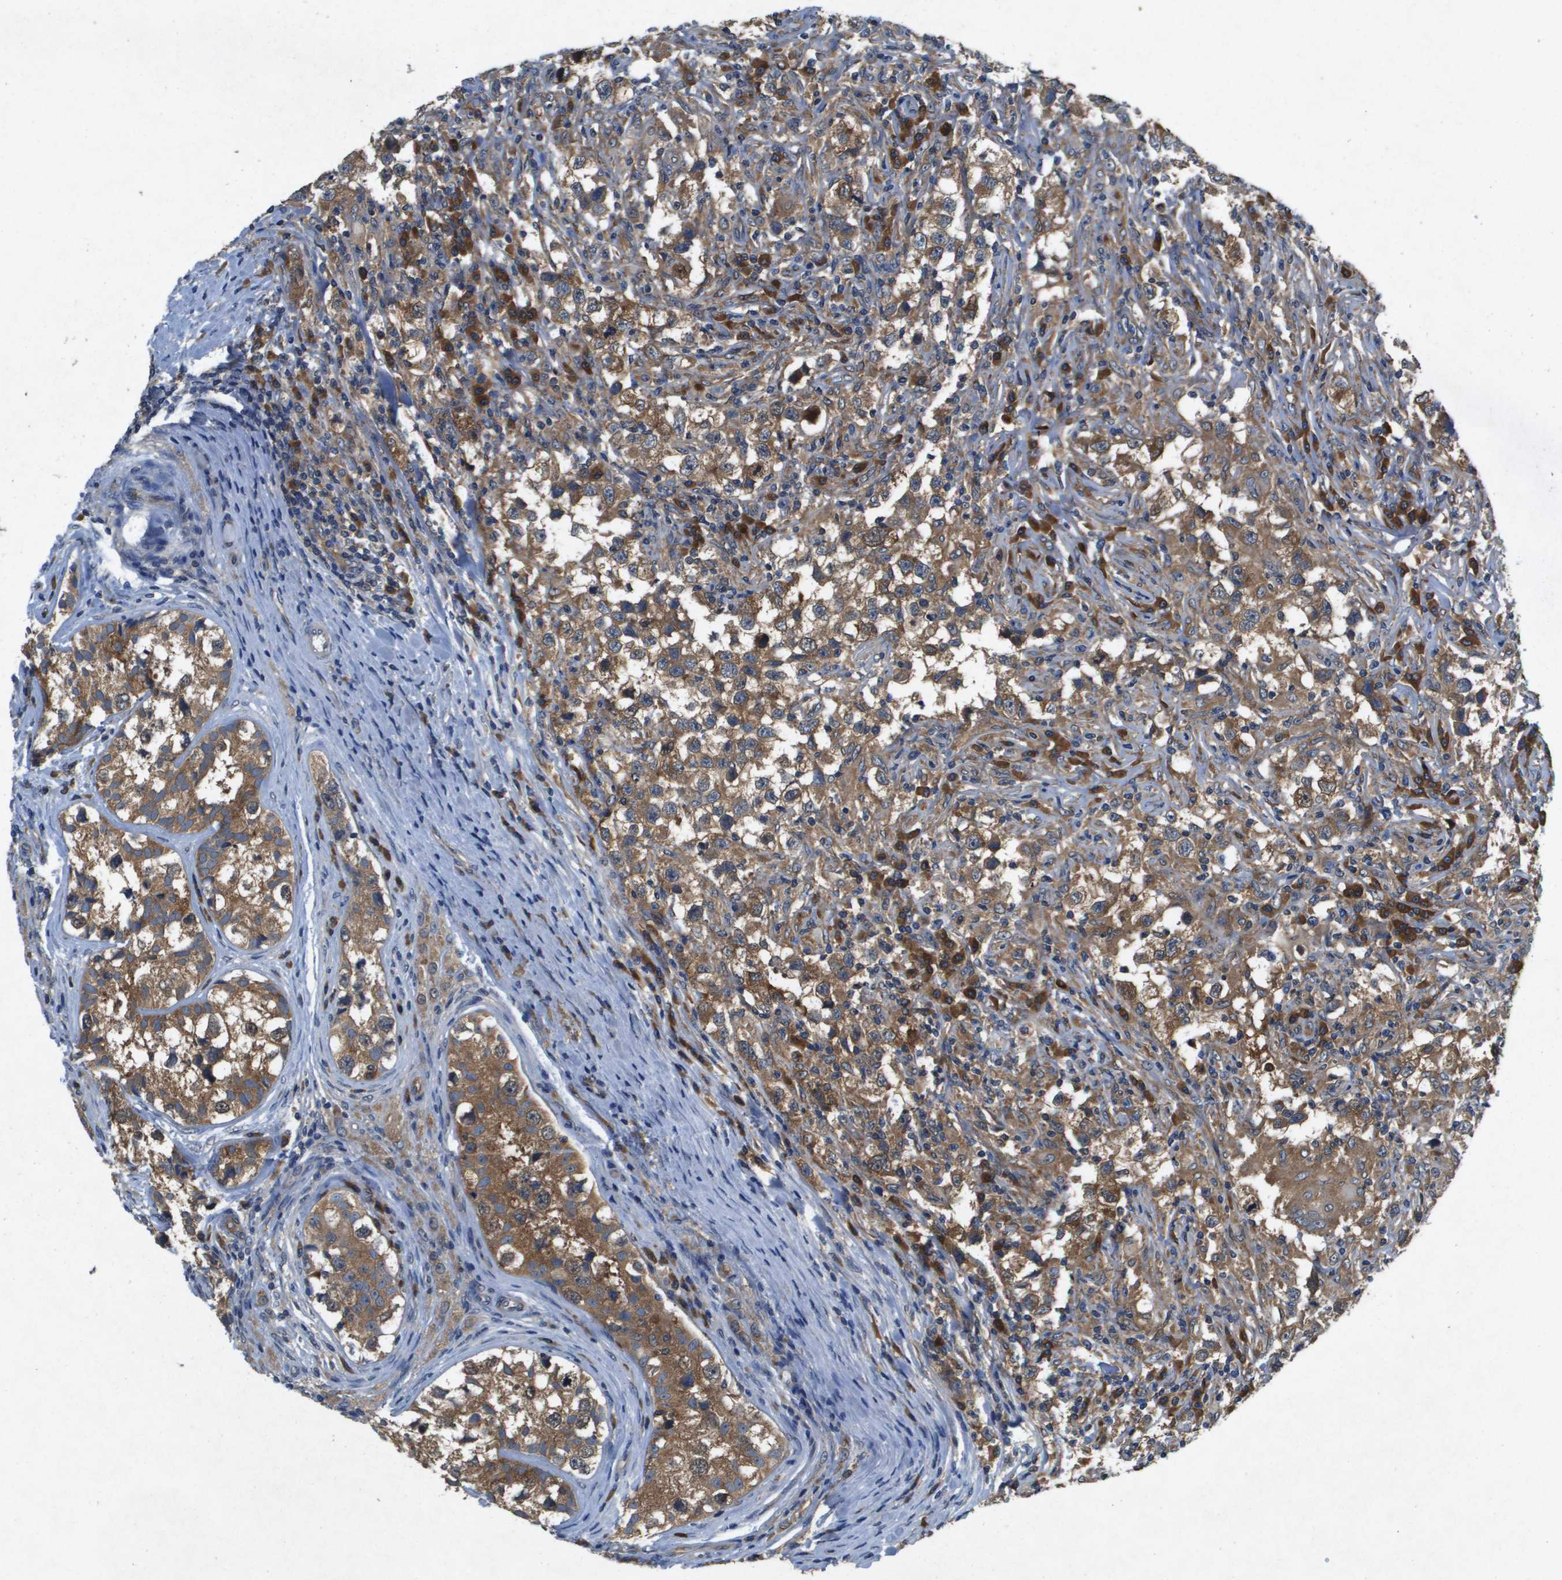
{"staining": {"intensity": "moderate", "quantity": ">75%", "location": "cytoplasmic/membranous"}, "tissue": "testis cancer", "cell_type": "Tumor cells", "image_type": "cancer", "snomed": [{"axis": "morphology", "description": "Carcinoma, Embryonal, NOS"}, {"axis": "topography", "description": "Testis"}], "caption": "Immunohistochemistry (DAB (3,3'-diaminobenzidine)) staining of human testis embryonal carcinoma reveals moderate cytoplasmic/membranous protein positivity in about >75% of tumor cells. Using DAB (3,3'-diaminobenzidine) (brown) and hematoxylin (blue) stains, captured at high magnification using brightfield microscopy.", "gene": "PTPRT", "patient": {"sex": "male", "age": 21}}